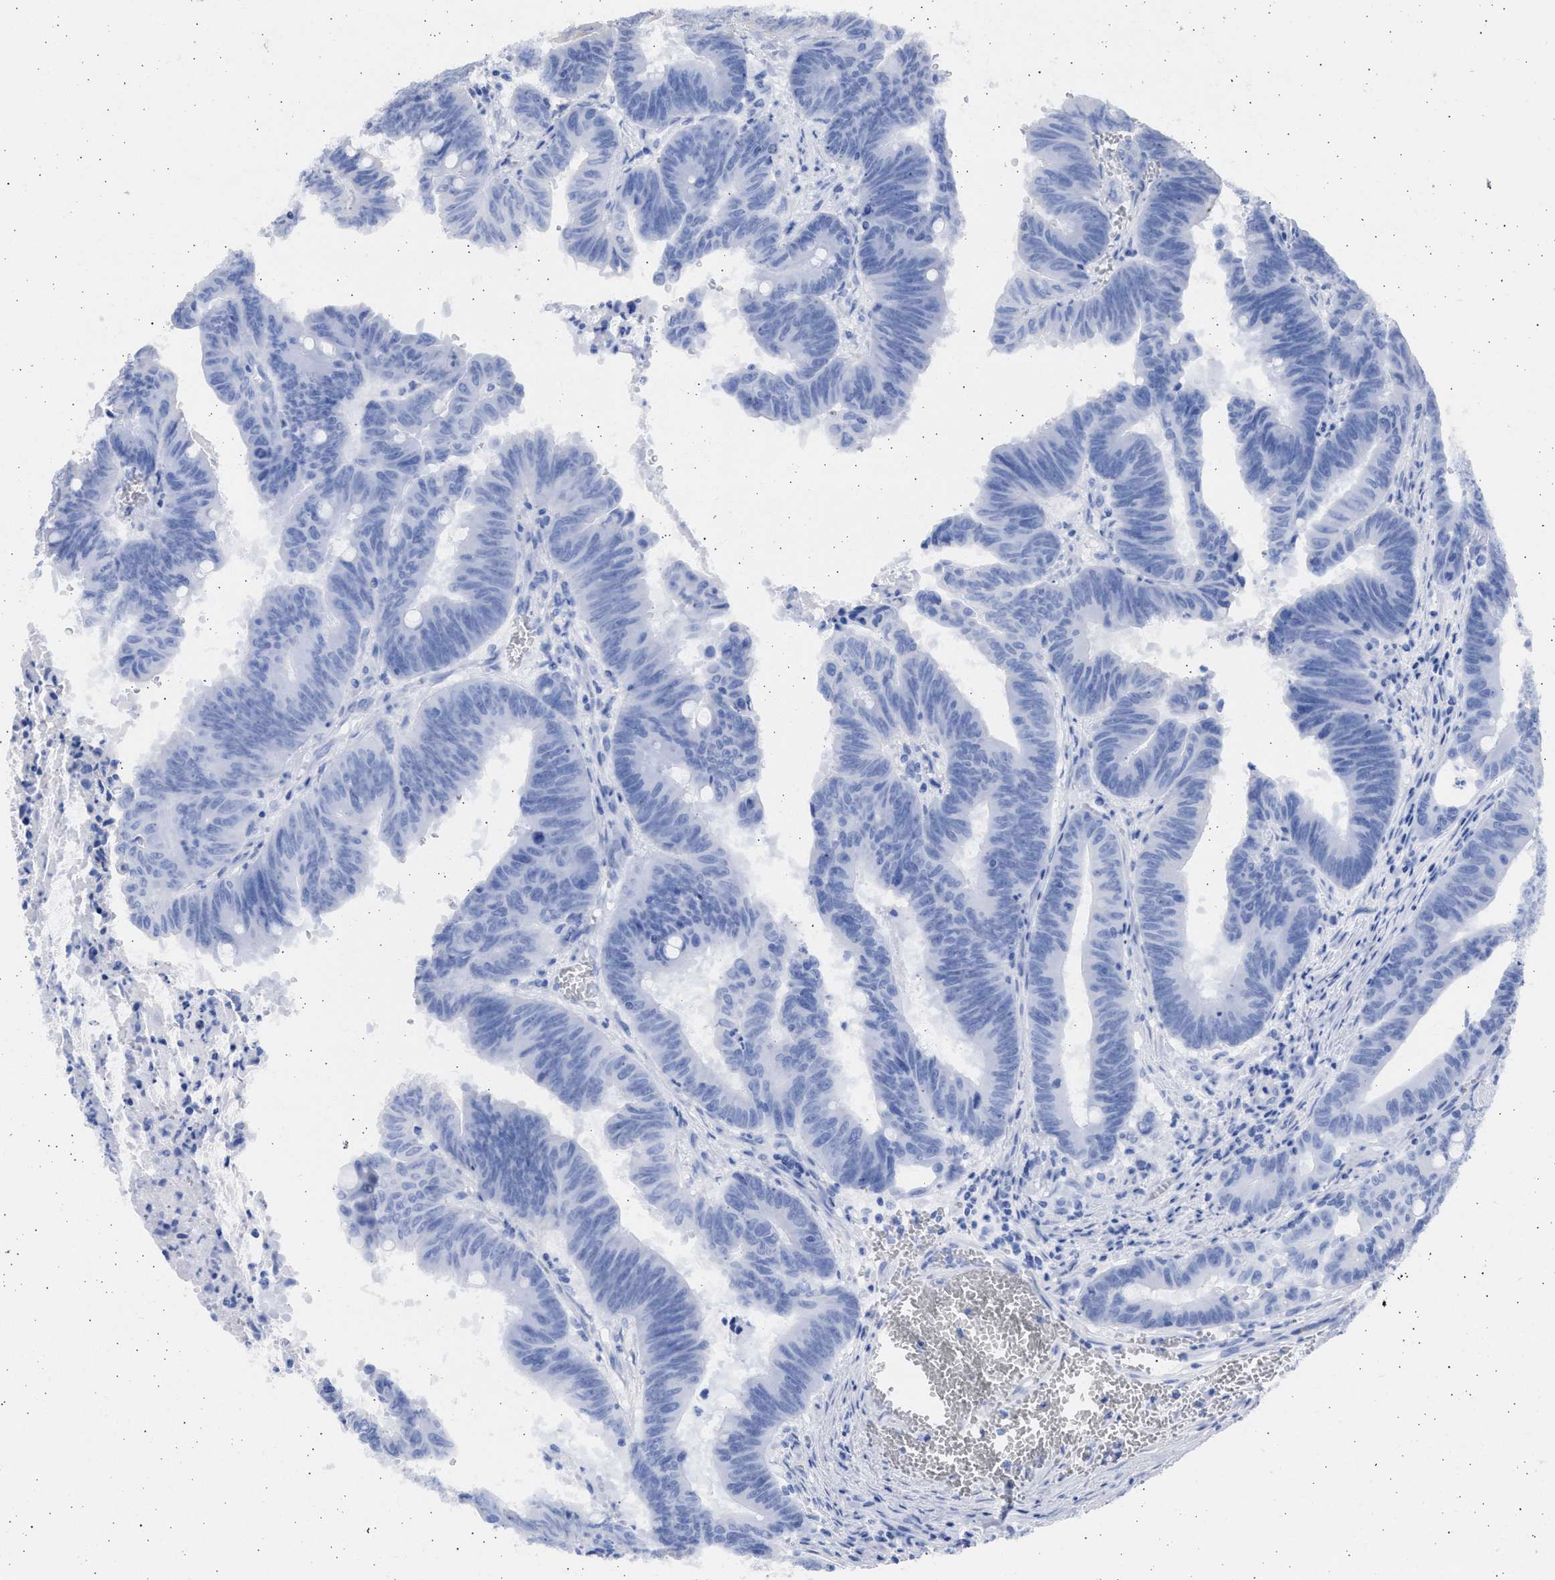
{"staining": {"intensity": "negative", "quantity": "none", "location": "none"}, "tissue": "colorectal cancer", "cell_type": "Tumor cells", "image_type": "cancer", "snomed": [{"axis": "morphology", "description": "Adenocarcinoma, NOS"}, {"axis": "topography", "description": "Colon"}], "caption": "High power microscopy photomicrograph of an immunohistochemistry (IHC) photomicrograph of colorectal adenocarcinoma, revealing no significant expression in tumor cells.", "gene": "ALDOC", "patient": {"sex": "male", "age": 45}}